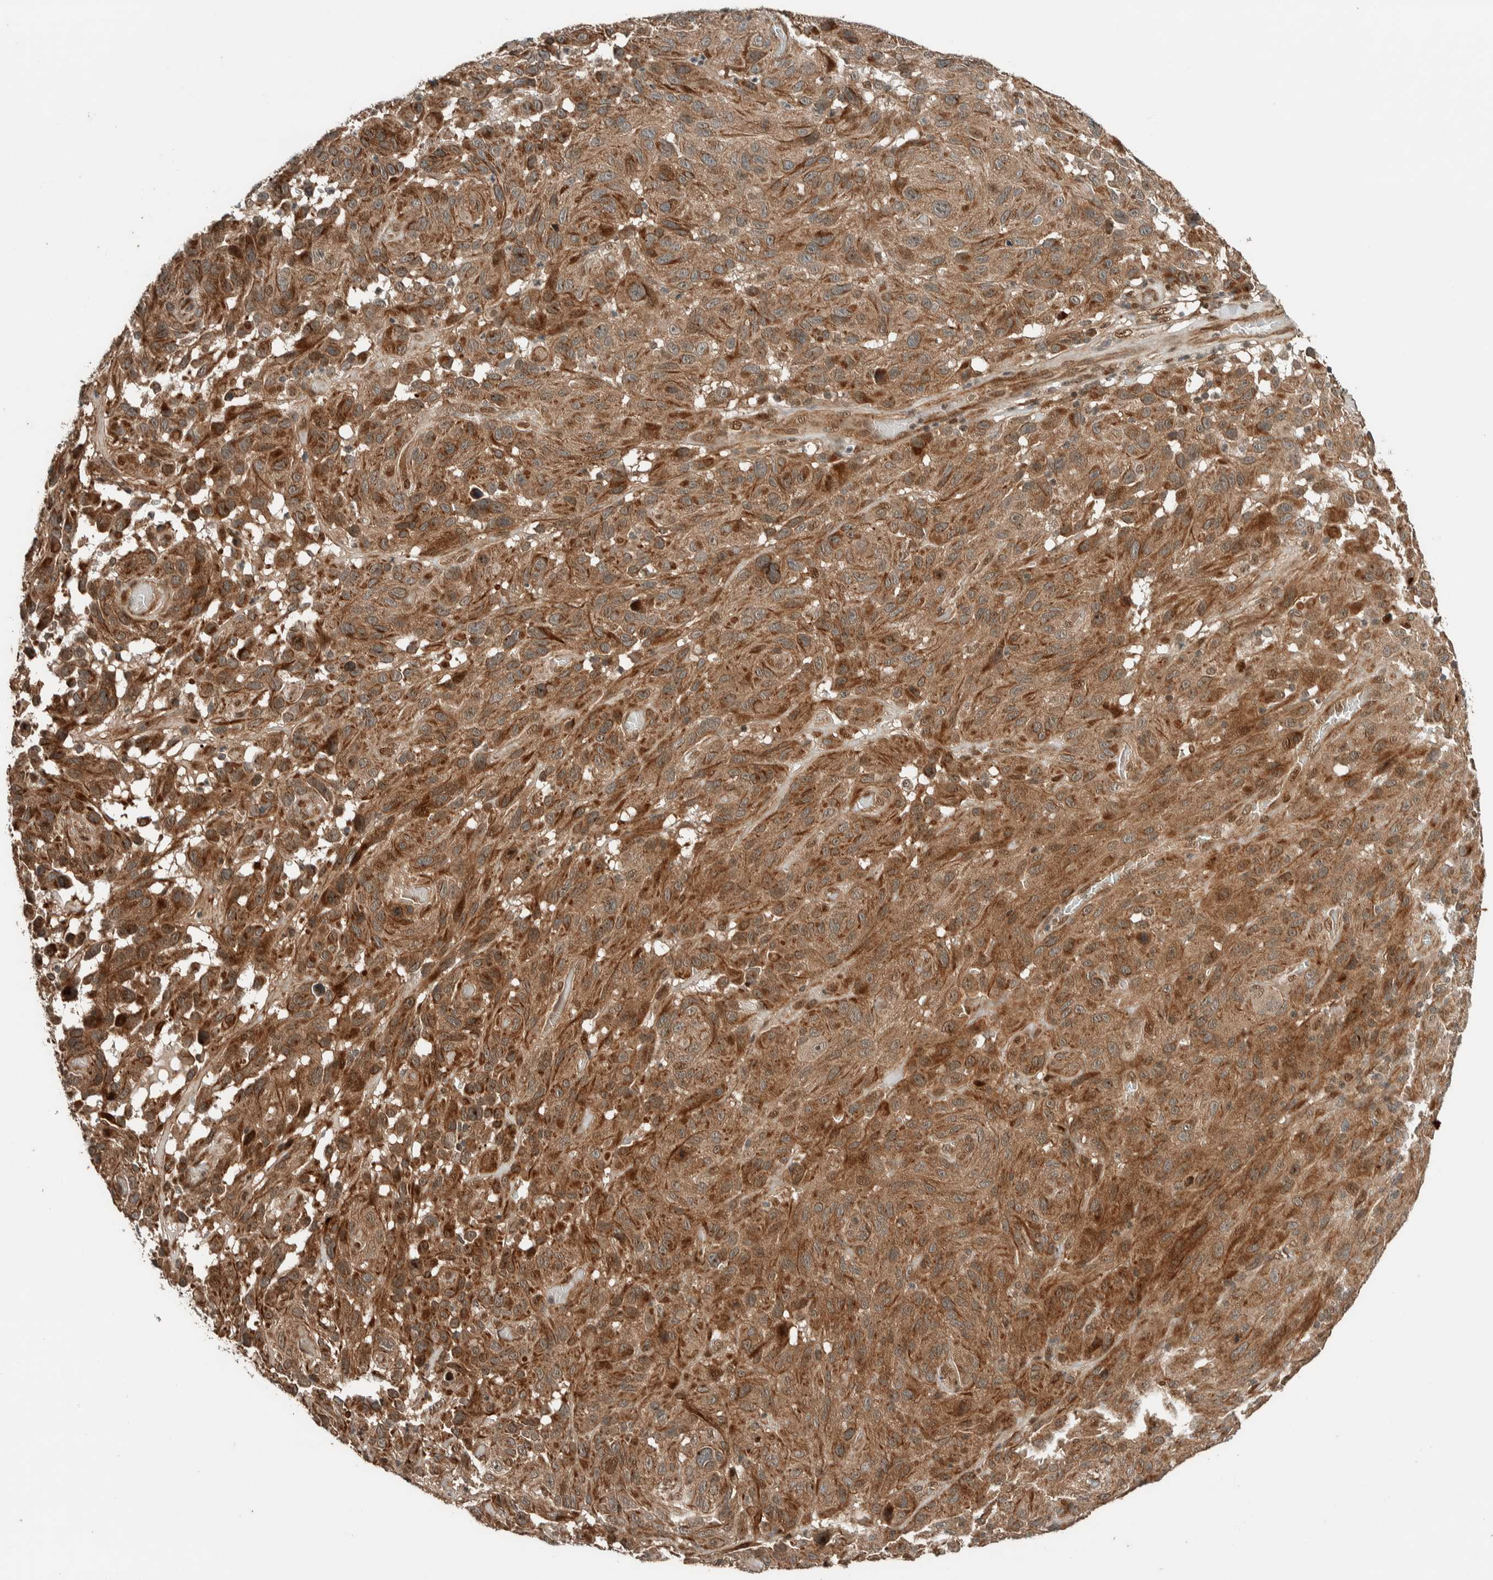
{"staining": {"intensity": "moderate", "quantity": ">75%", "location": "cytoplasmic/membranous,nuclear"}, "tissue": "melanoma", "cell_type": "Tumor cells", "image_type": "cancer", "snomed": [{"axis": "morphology", "description": "Malignant melanoma, NOS"}, {"axis": "topography", "description": "Skin"}], "caption": "DAB (3,3'-diaminobenzidine) immunohistochemical staining of melanoma displays moderate cytoplasmic/membranous and nuclear protein expression in about >75% of tumor cells.", "gene": "STXBP4", "patient": {"sex": "male", "age": 66}}